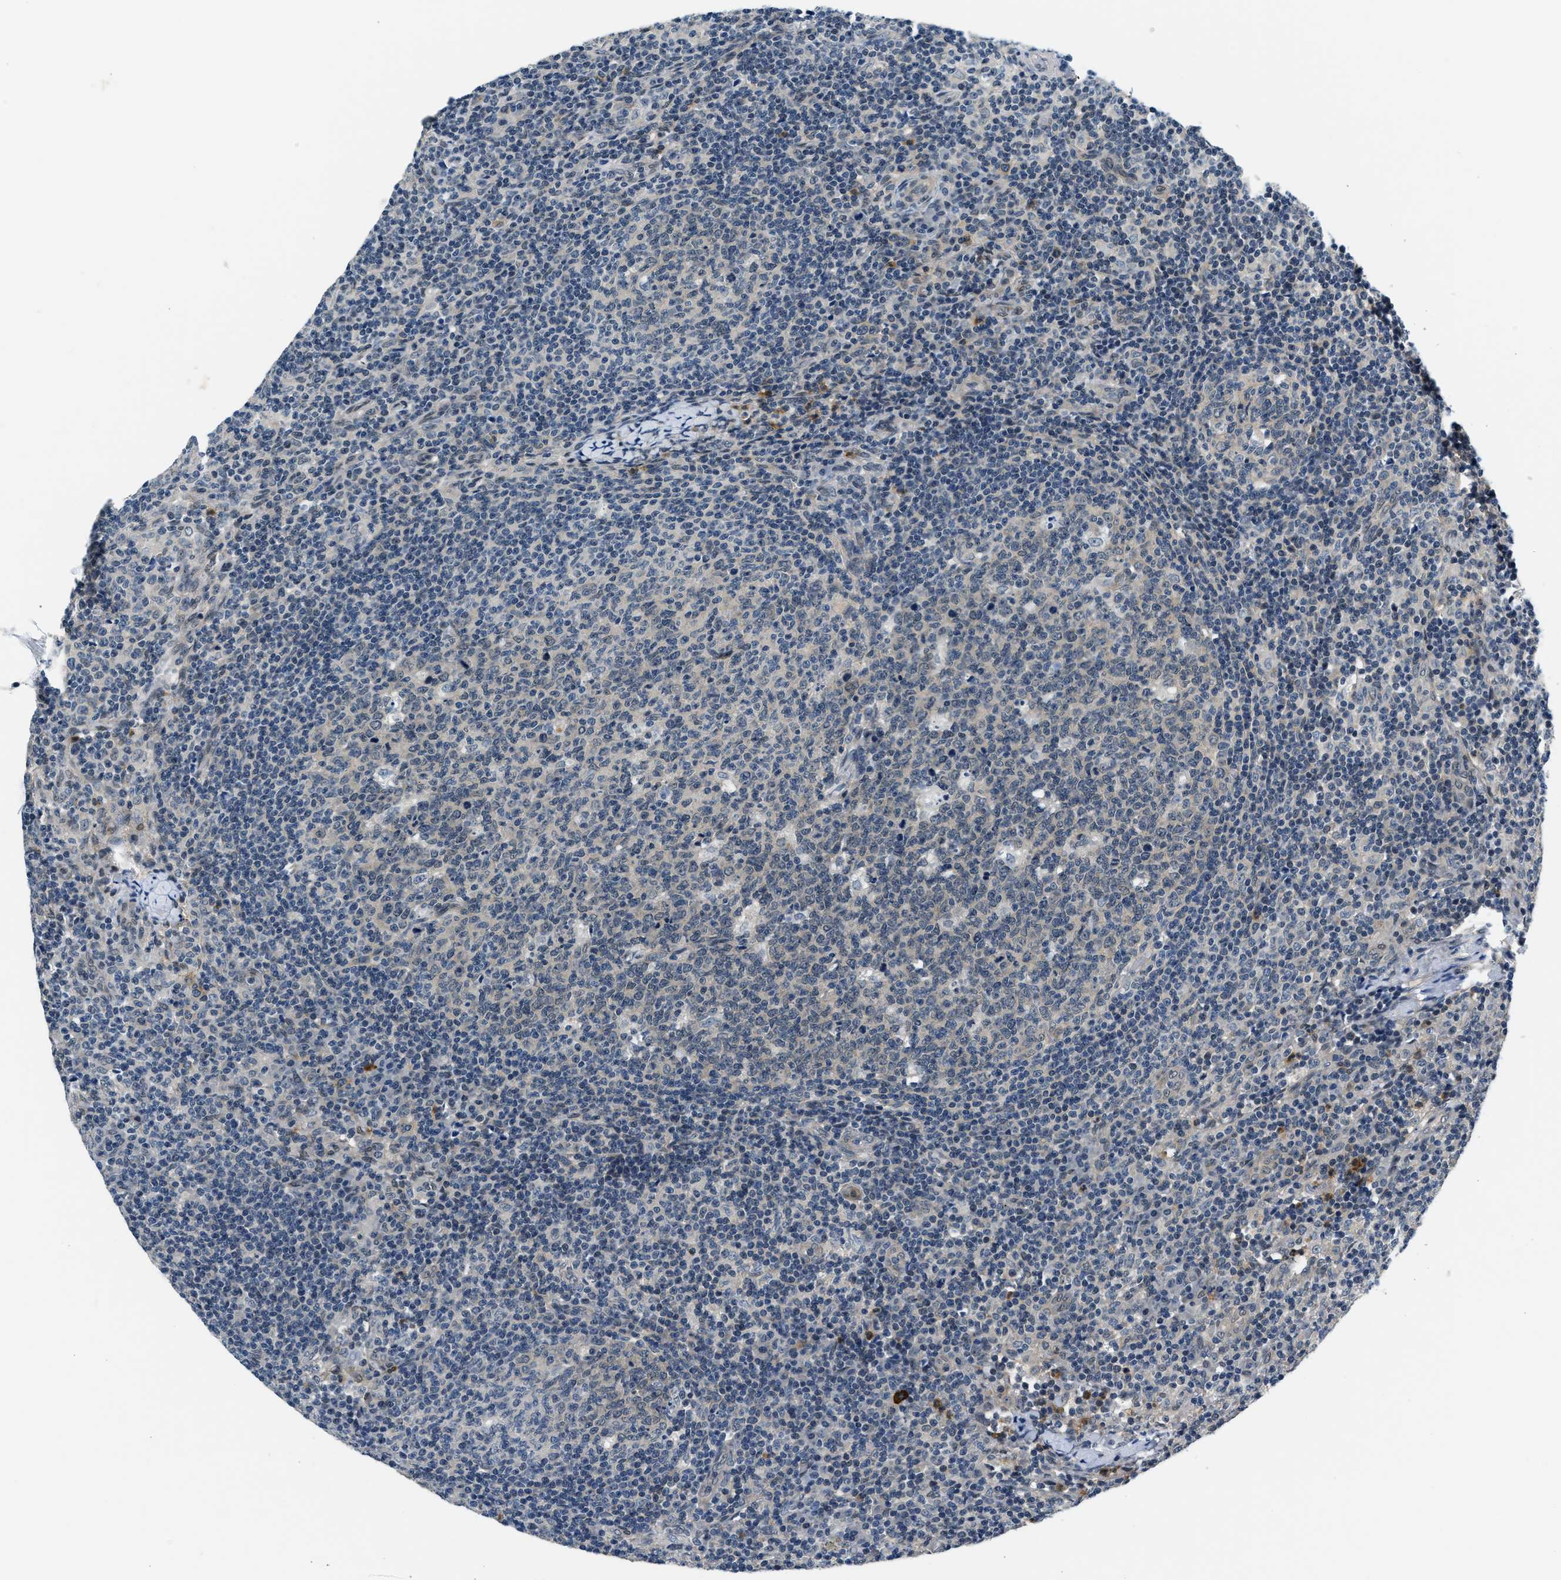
{"staining": {"intensity": "negative", "quantity": "none", "location": "none"}, "tissue": "lymph node", "cell_type": "Germinal center cells", "image_type": "normal", "snomed": [{"axis": "morphology", "description": "Normal tissue, NOS"}, {"axis": "morphology", "description": "Inflammation, NOS"}, {"axis": "topography", "description": "Lymph node"}], "caption": "DAB immunohistochemical staining of unremarkable lymph node displays no significant positivity in germinal center cells.", "gene": "SMAD4", "patient": {"sex": "male", "age": 55}}